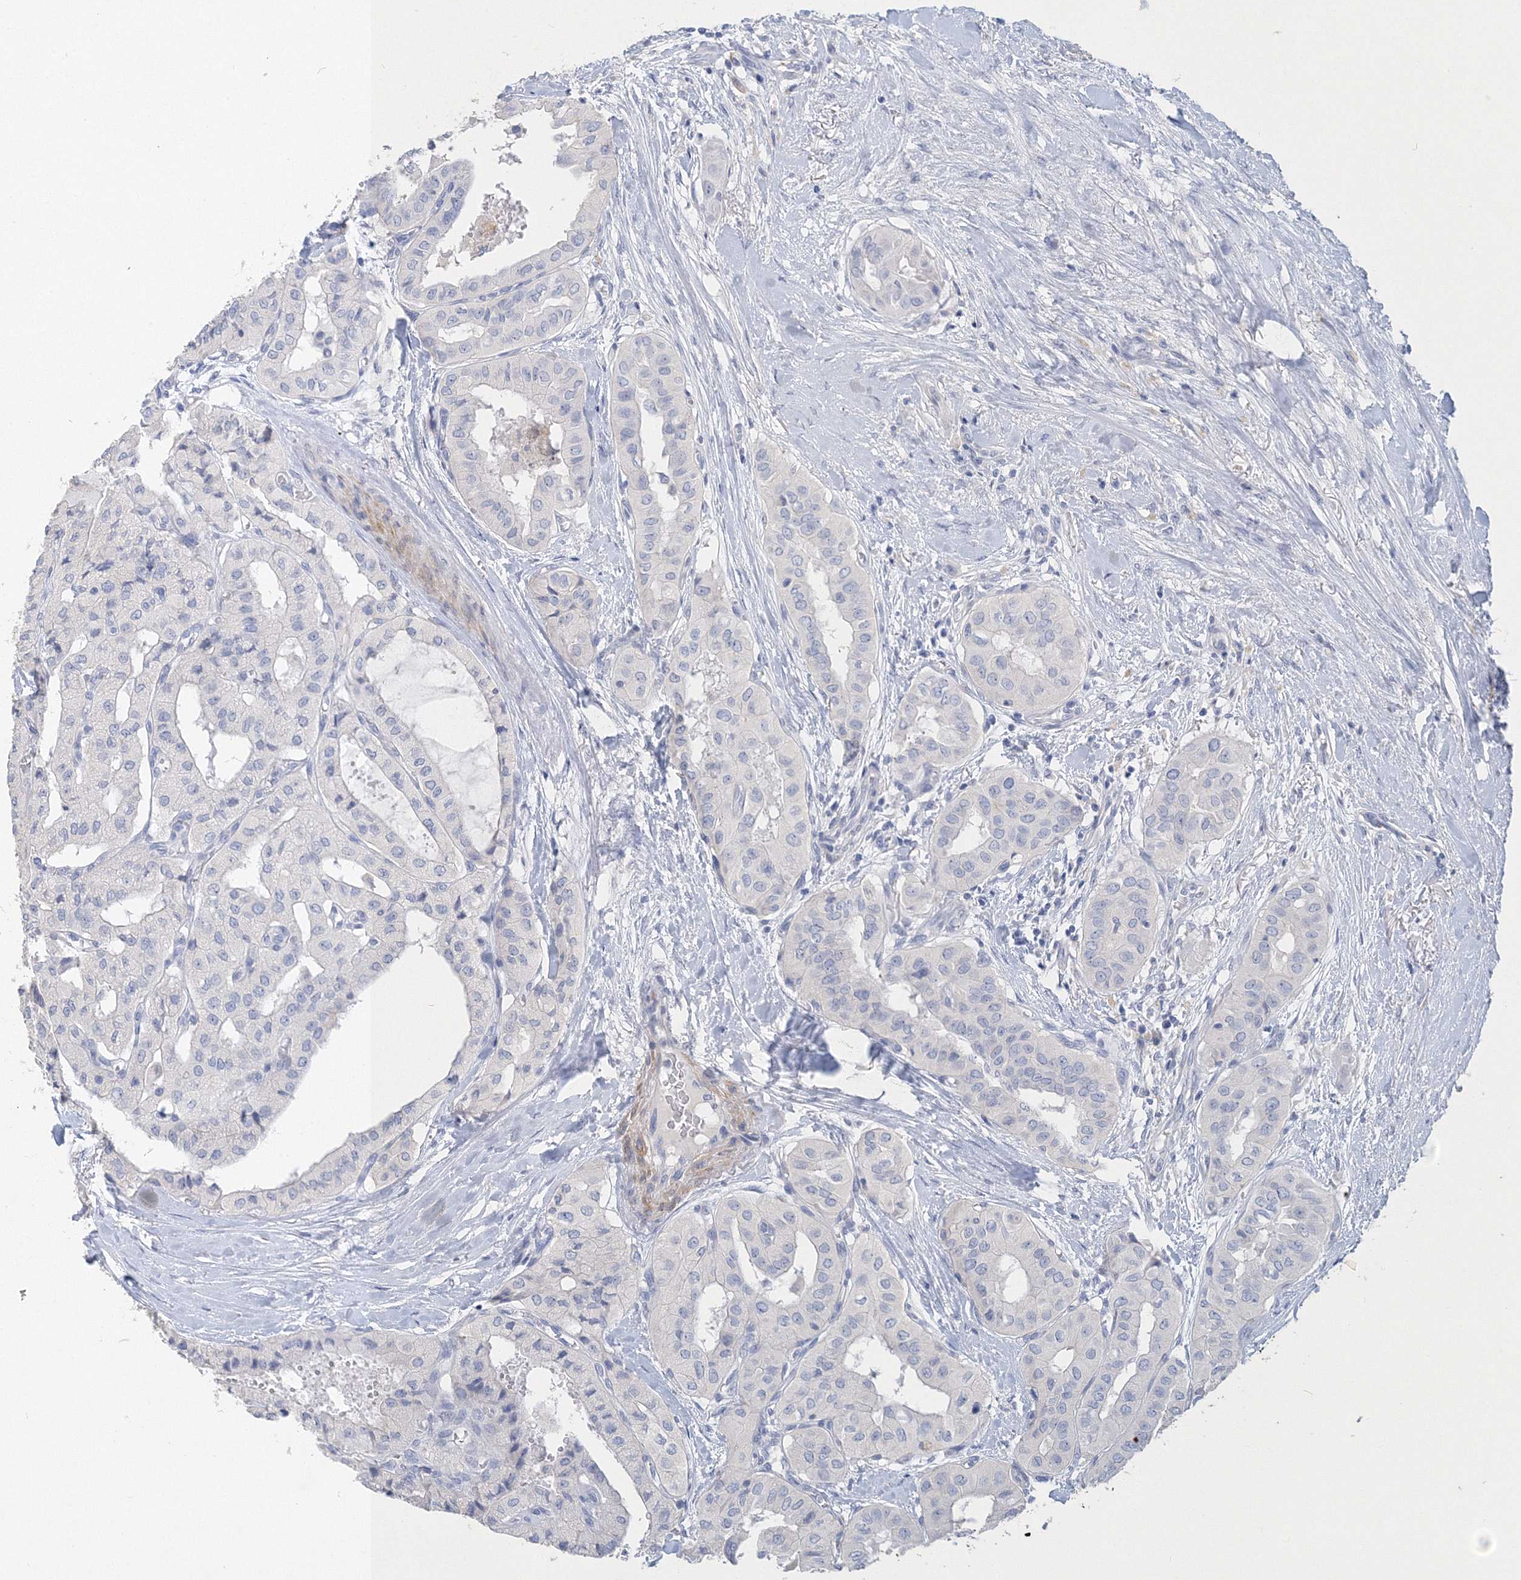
{"staining": {"intensity": "negative", "quantity": "none", "location": "none"}, "tissue": "thyroid cancer", "cell_type": "Tumor cells", "image_type": "cancer", "snomed": [{"axis": "morphology", "description": "Papillary adenocarcinoma, NOS"}, {"axis": "topography", "description": "Thyroid gland"}], "caption": "Image shows no significant protein expression in tumor cells of papillary adenocarcinoma (thyroid). The staining is performed using DAB (3,3'-diaminobenzidine) brown chromogen with nuclei counter-stained in using hematoxylin.", "gene": "OSBPL6", "patient": {"sex": "female", "age": 59}}